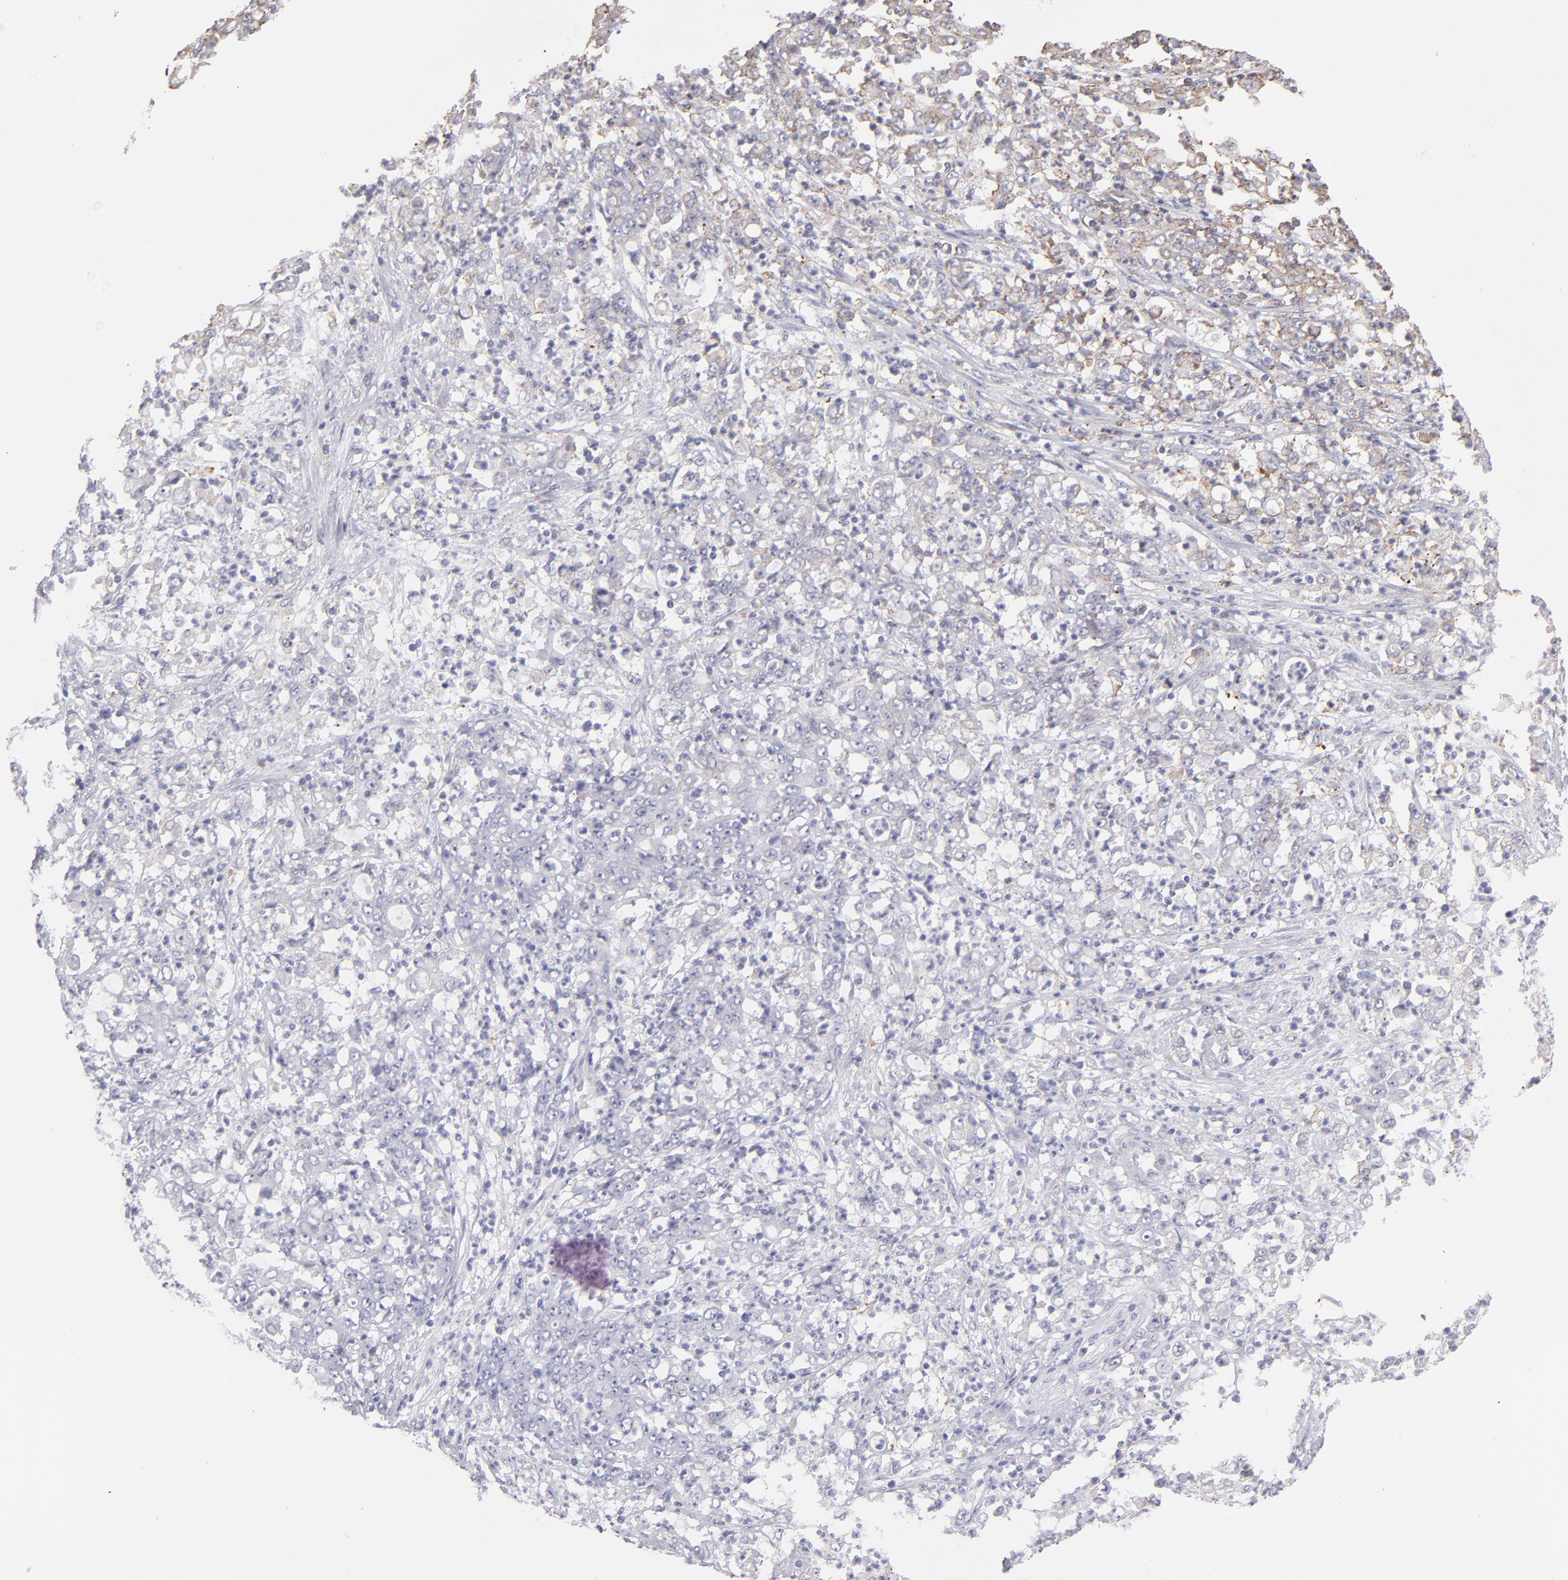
{"staining": {"intensity": "weak", "quantity": "<25%", "location": "cytoplasmic/membranous"}, "tissue": "stomach cancer", "cell_type": "Tumor cells", "image_type": "cancer", "snomed": [{"axis": "morphology", "description": "Adenocarcinoma, NOS"}, {"axis": "topography", "description": "Stomach, lower"}], "caption": "Immunohistochemical staining of human stomach cancer shows no significant staining in tumor cells. (Stains: DAB IHC with hematoxylin counter stain, Microscopy: brightfield microscopy at high magnification).", "gene": "CALR", "patient": {"sex": "female", "age": 71}}